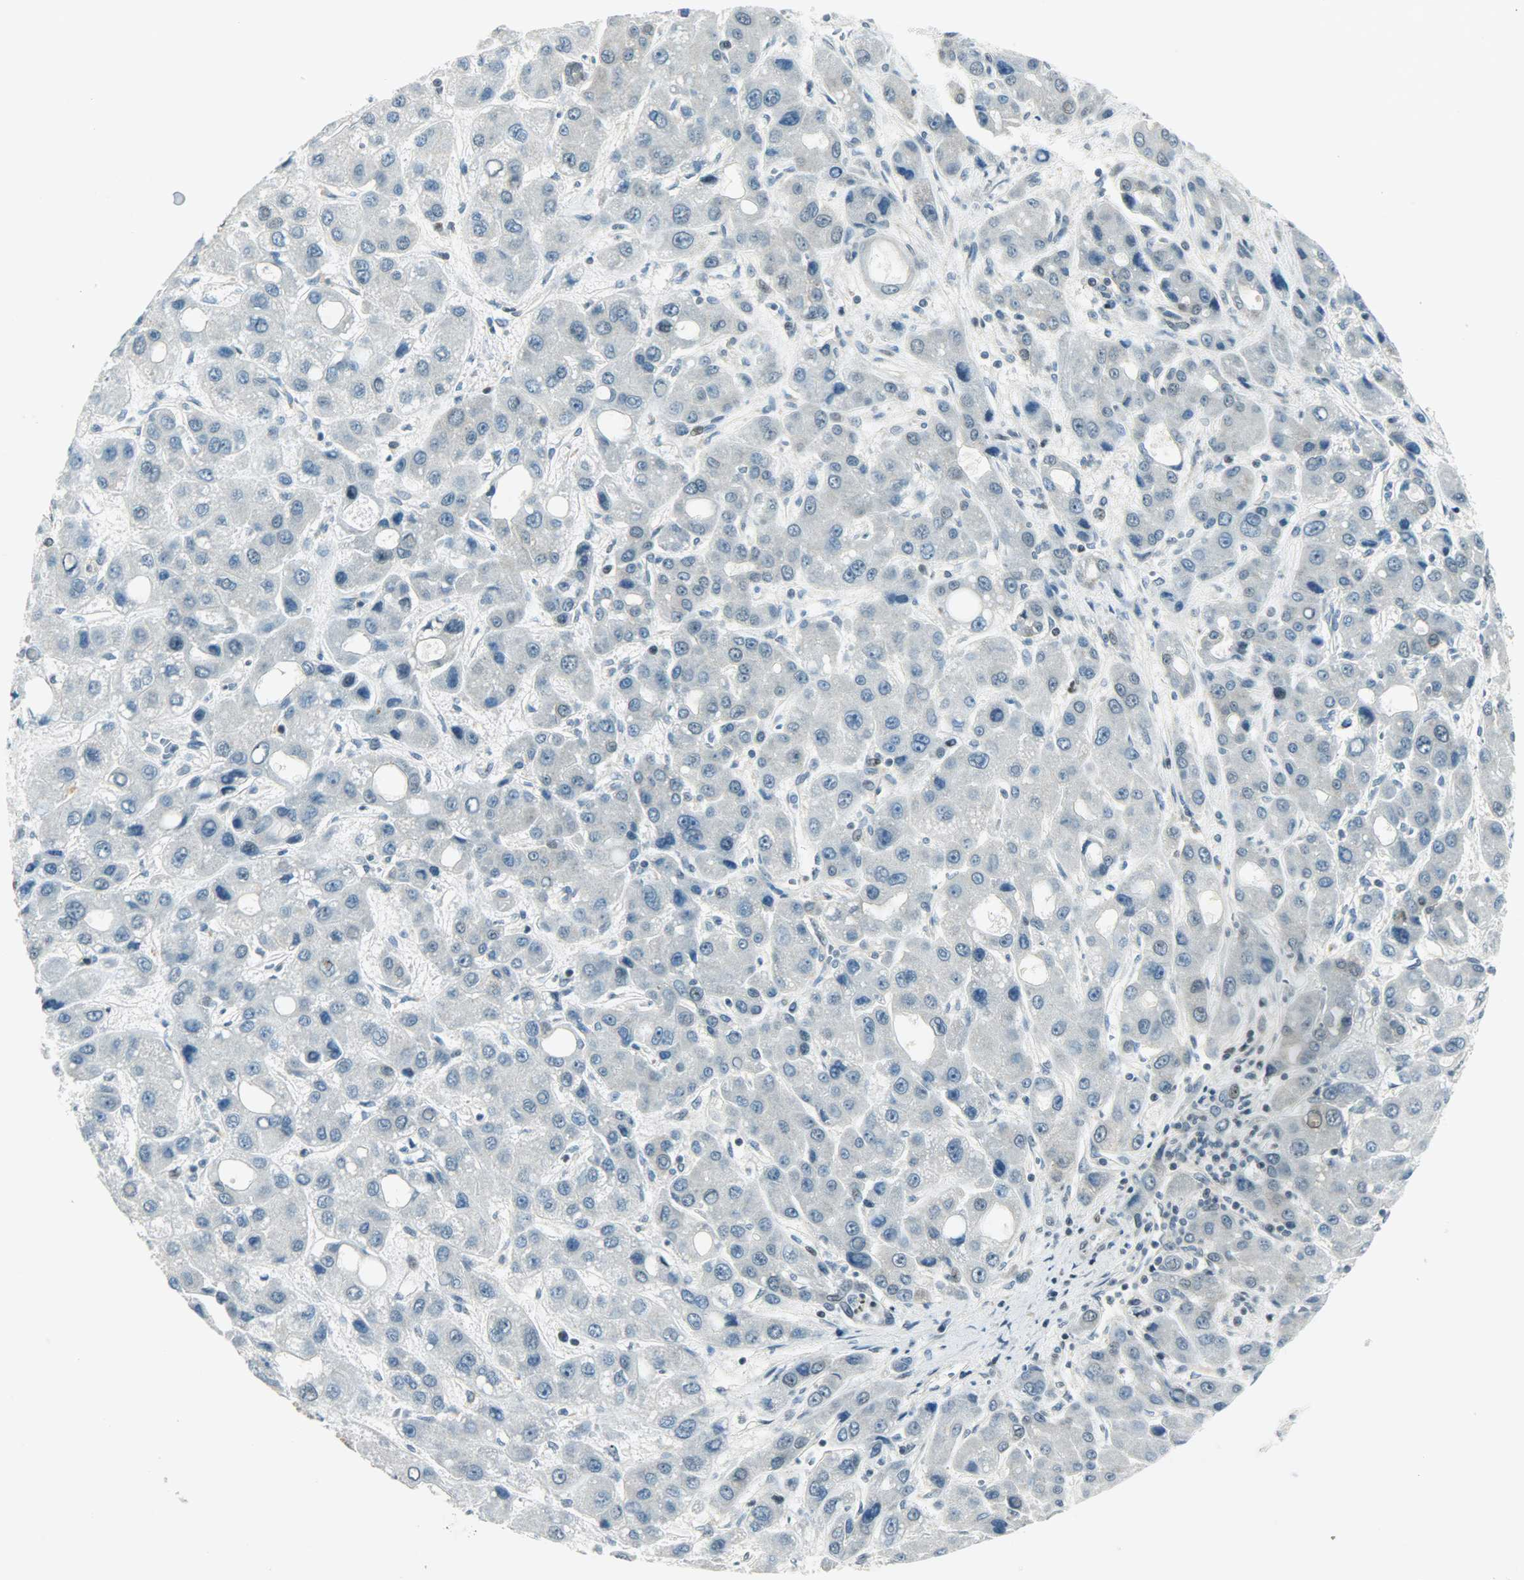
{"staining": {"intensity": "negative", "quantity": "none", "location": "none"}, "tissue": "liver cancer", "cell_type": "Tumor cells", "image_type": "cancer", "snomed": [{"axis": "morphology", "description": "Carcinoma, Hepatocellular, NOS"}, {"axis": "topography", "description": "Liver"}], "caption": "High power microscopy photomicrograph of an immunohistochemistry (IHC) micrograph of hepatocellular carcinoma (liver), revealing no significant staining in tumor cells.", "gene": "IL15", "patient": {"sex": "male", "age": 55}}